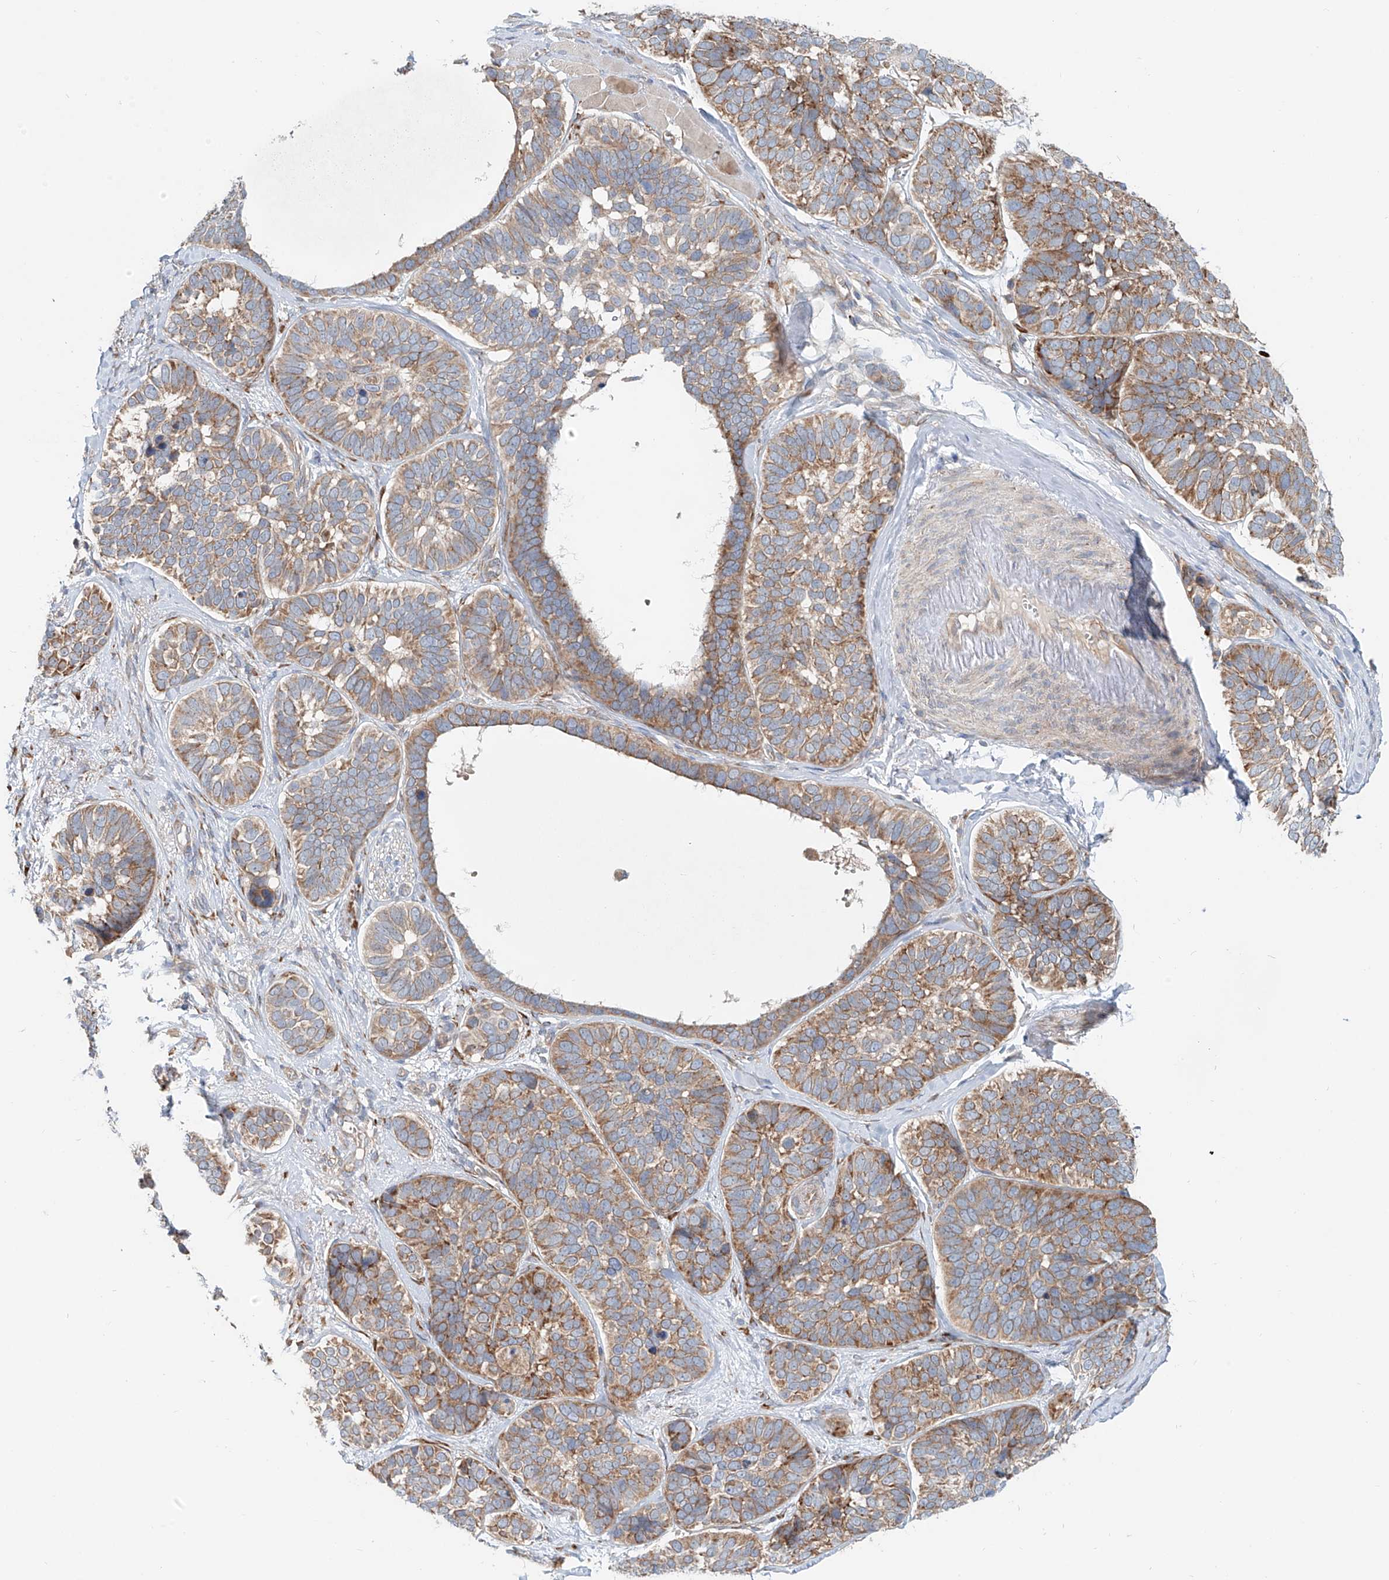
{"staining": {"intensity": "moderate", "quantity": ">75%", "location": "cytoplasmic/membranous"}, "tissue": "skin cancer", "cell_type": "Tumor cells", "image_type": "cancer", "snomed": [{"axis": "morphology", "description": "Basal cell carcinoma"}, {"axis": "topography", "description": "Skin"}], "caption": "Protein expression analysis of human skin cancer reveals moderate cytoplasmic/membranous positivity in about >75% of tumor cells.", "gene": "SNAP29", "patient": {"sex": "male", "age": 62}}